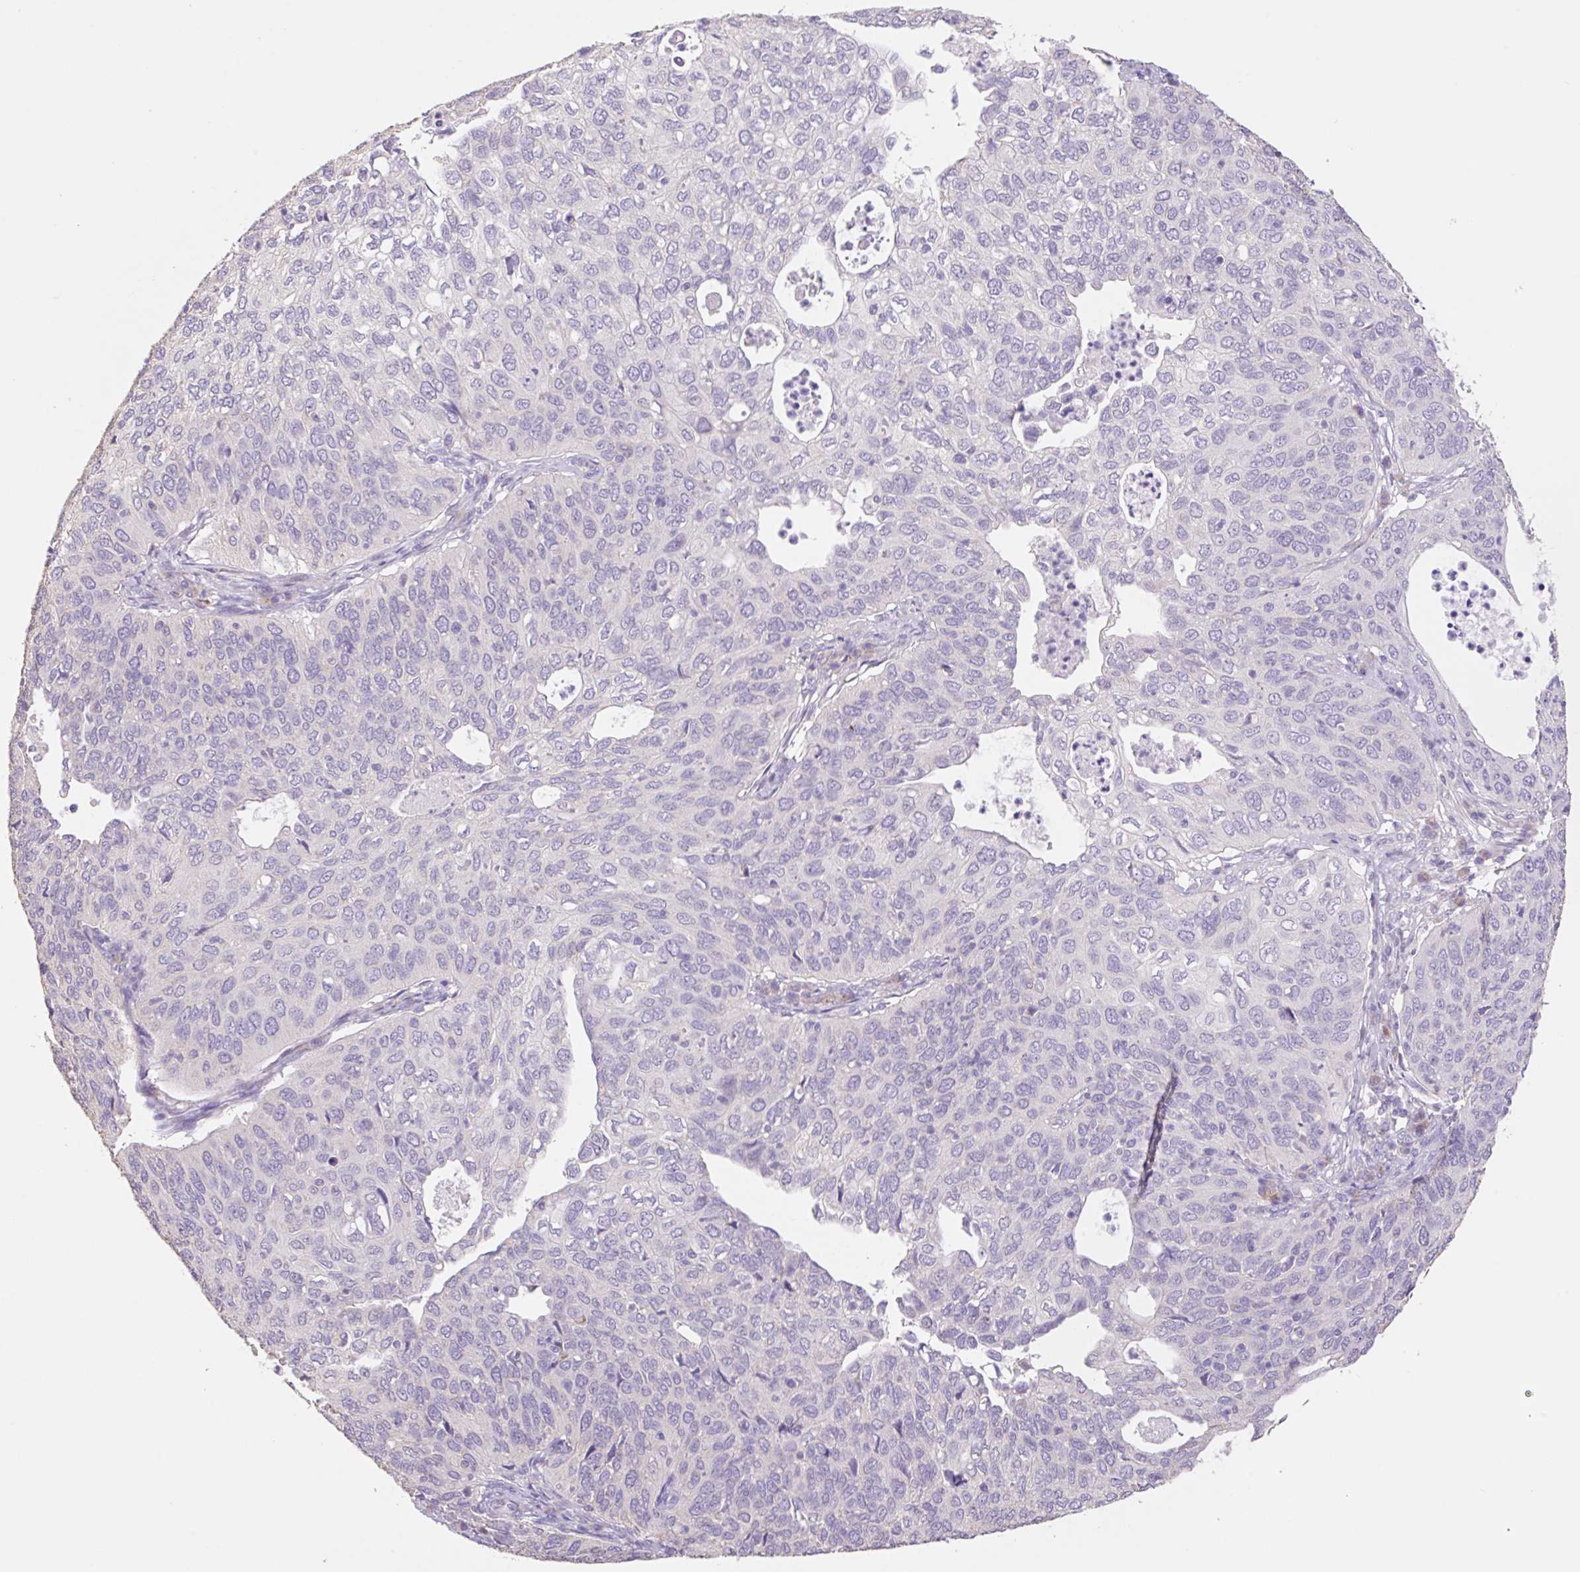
{"staining": {"intensity": "negative", "quantity": "none", "location": "none"}, "tissue": "cervical cancer", "cell_type": "Tumor cells", "image_type": "cancer", "snomed": [{"axis": "morphology", "description": "Squamous cell carcinoma, NOS"}, {"axis": "topography", "description": "Cervix"}], "caption": "Protein analysis of squamous cell carcinoma (cervical) displays no significant positivity in tumor cells.", "gene": "COPZ2", "patient": {"sex": "female", "age": 36}}